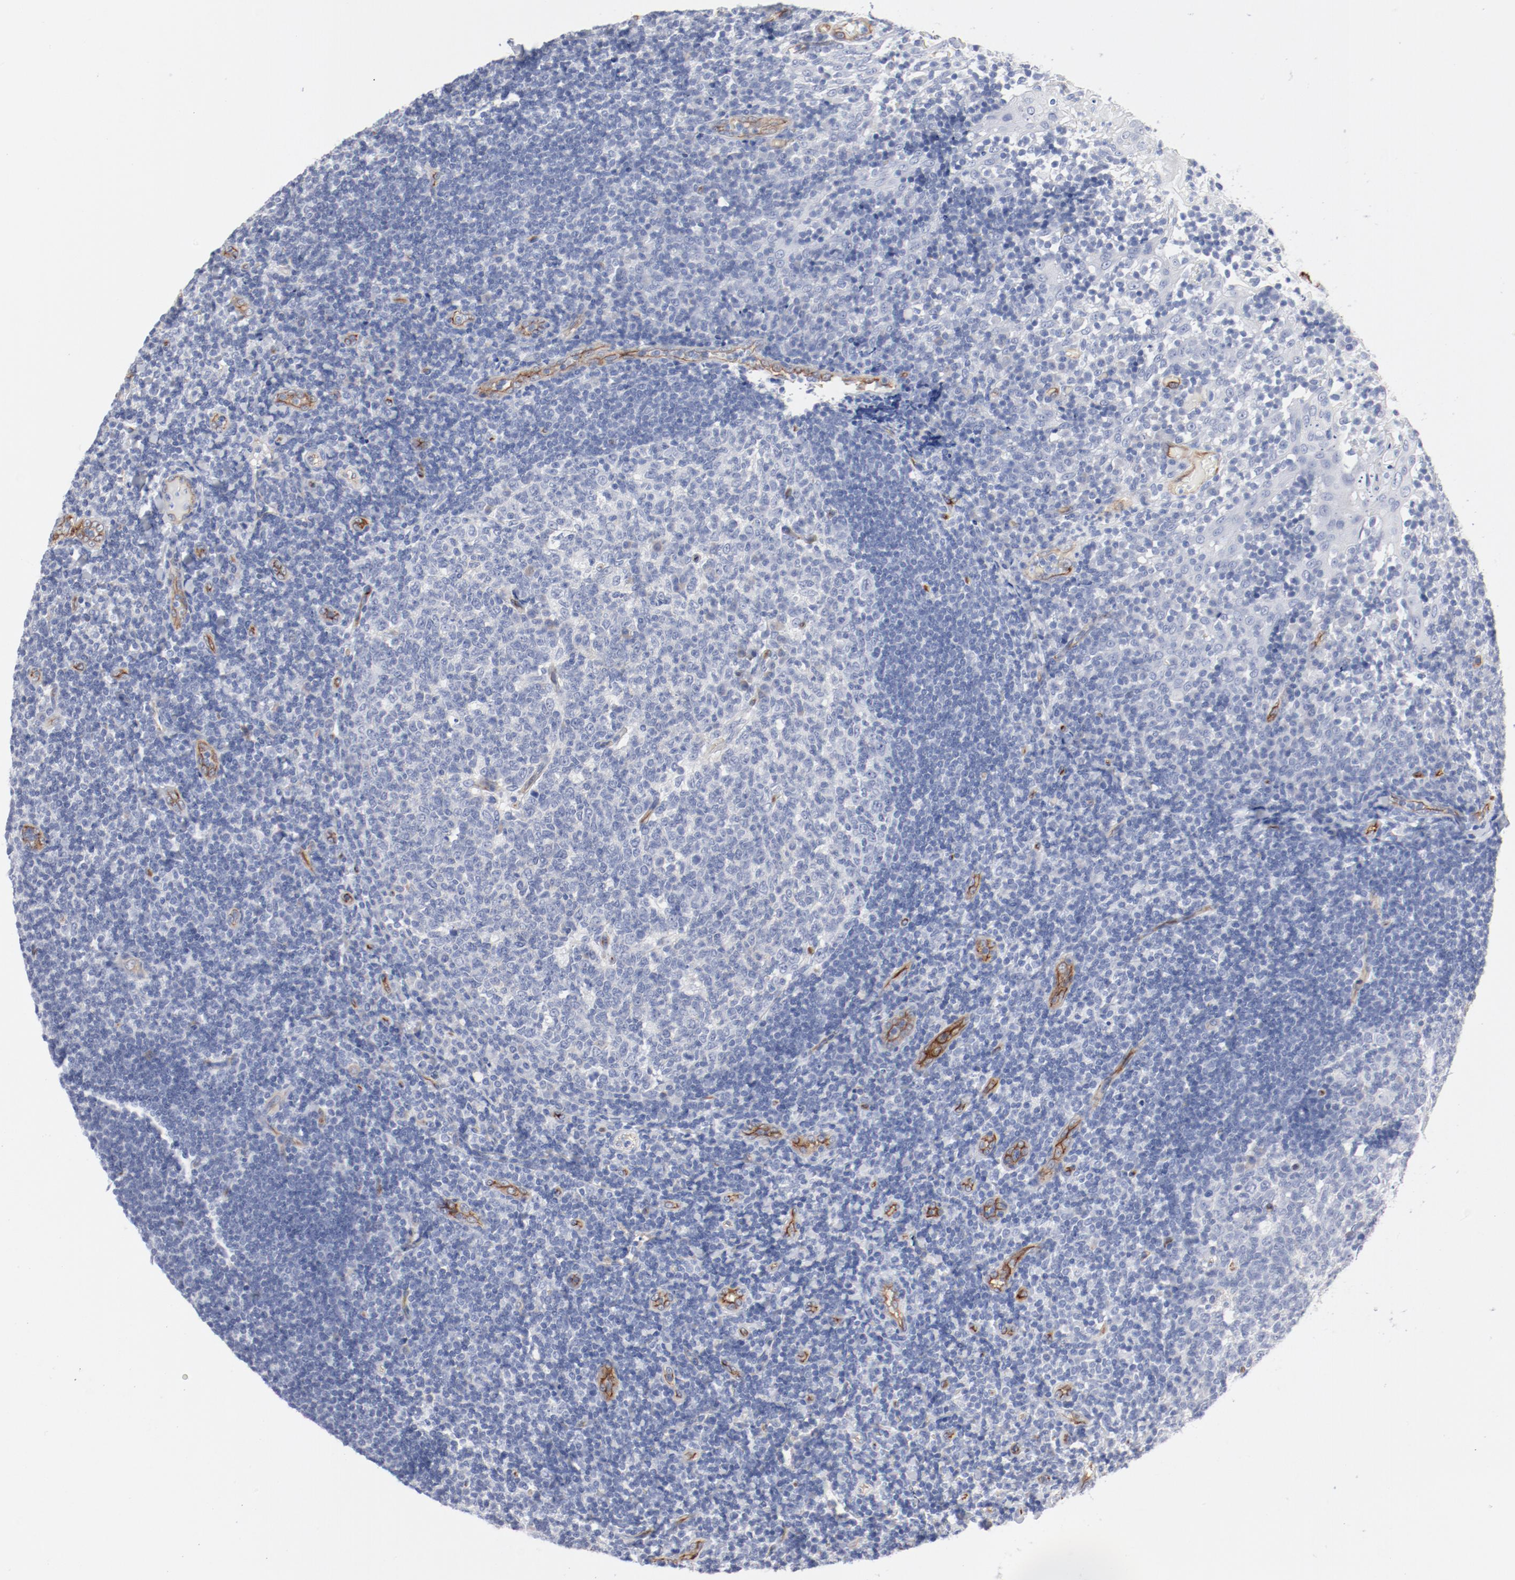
{"staining": {"intensity": "negative", "quantity": "none", "location": "none"}, "tissue": "tonsil", "cell_type": "Germinal center cells", "image_type": "normal", "snomed": [{"axis": "morphology", "description": "Normal tissue, NOS"}, {"axis": "topography", "description": "Tonsil"}], "caption": "Germinal center cells show no significant protein staining in benign tonsil. (Immunohistochemistry, brightfield microscopy, high magnification).", "gene": "SHANK3", "patient": {"sex": "female", "age": 40}}